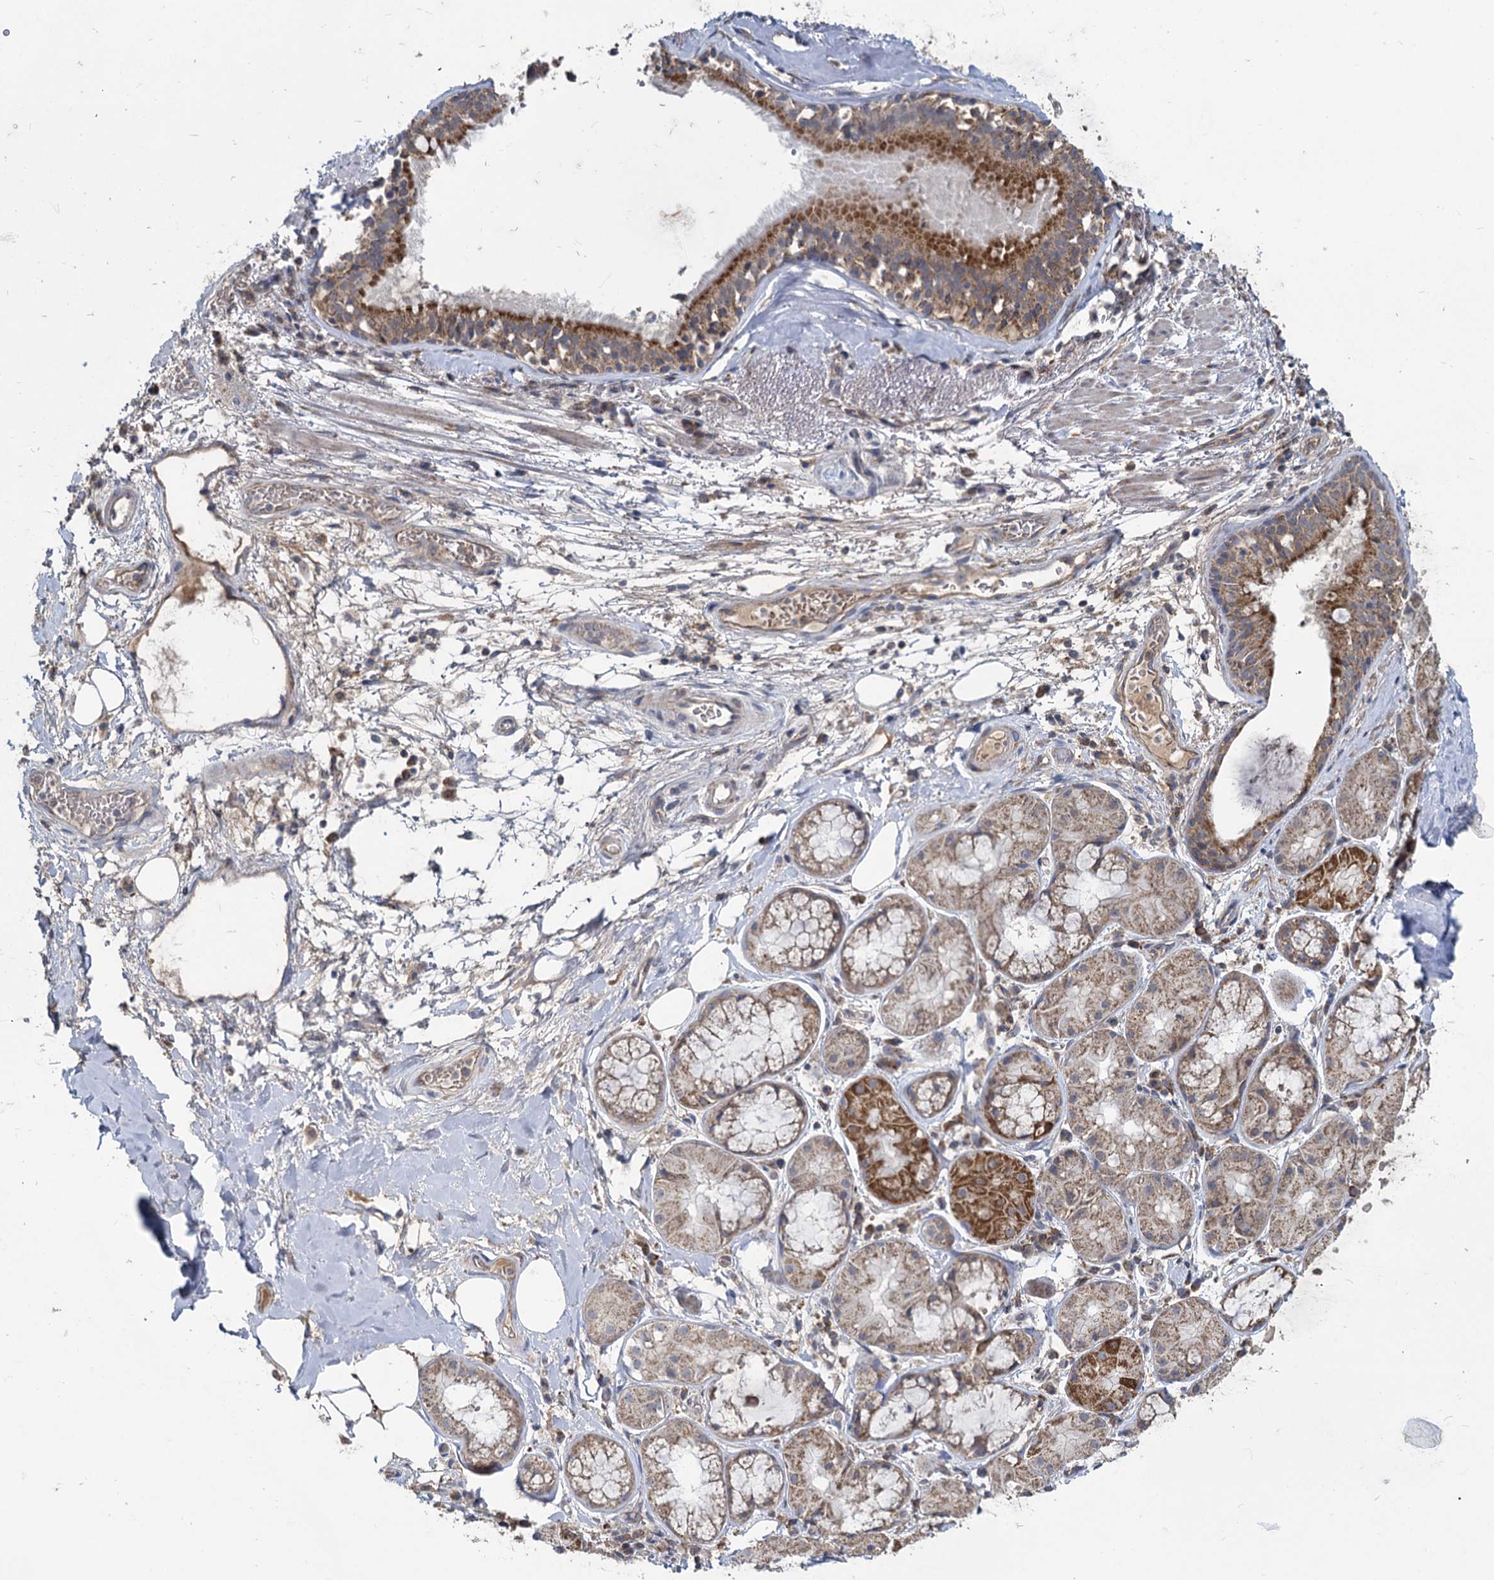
{"staining": {"intensity": "negative", "quantity": "none", "location": "none"}, "tissue": "adipose tissue", "cell_type": "Adipocytes", "image_type": "normal", "snomed": [{"axis": "morphology", "description": "Normal tissue, NOS"}, {"axis": "topography", "description": "Lymph node"}, {"axis": "topography", "description": "Cartilage tissue"}, {"axis": "topography", "description": "Bronchus"}], "caption": "Immunohistochemistry micrograph of normal adipose tissue stained for a protein (brown), which displays no expression in adipocytes. Nuclei are stained in blue.", "gene": "METTL4", "patient": {"sex": "male", "age": 63}}